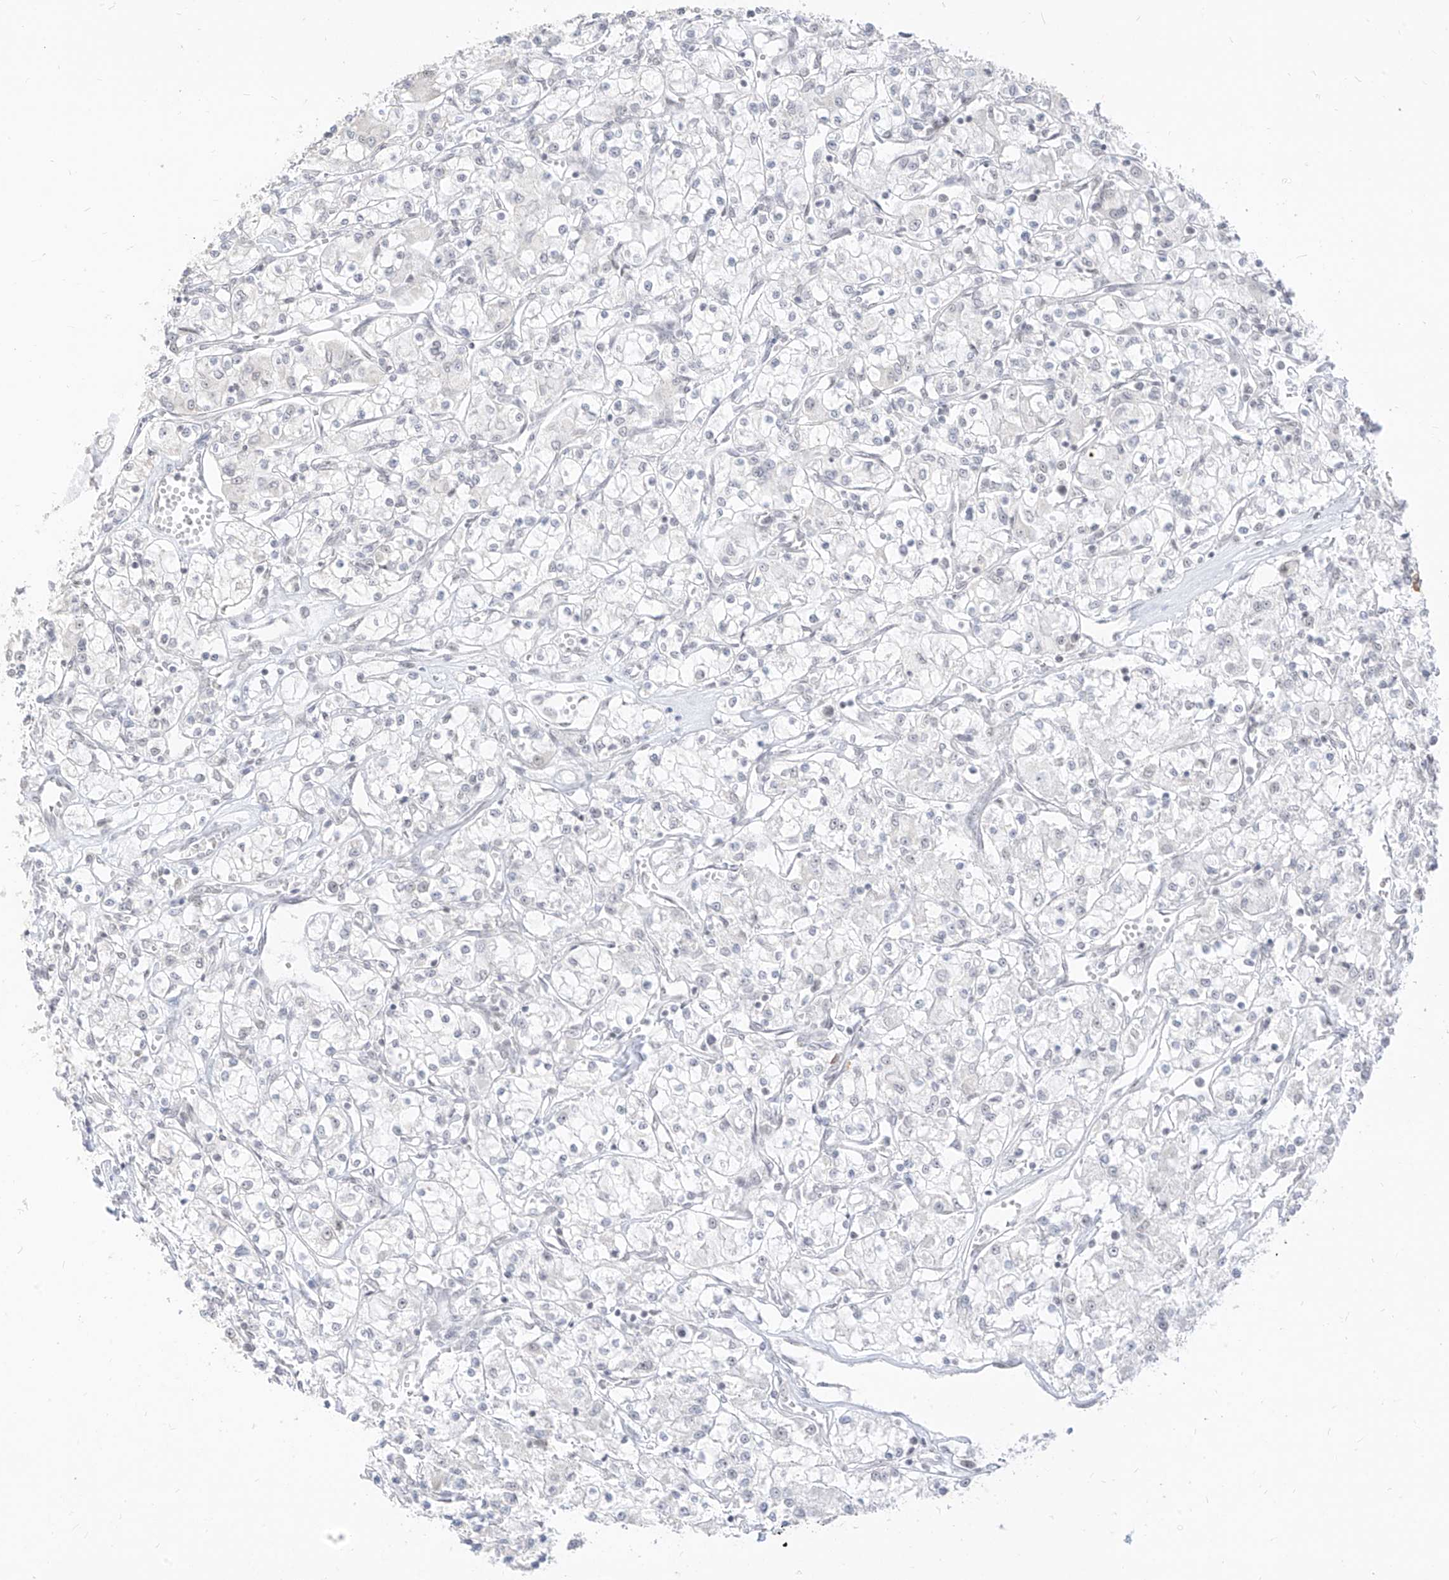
{"staining": {"intensity": "negative", "quantity": "none", "location": "none"}, "tissue": "renal cancer", "cell_type": "Tumor cells", "image_type": "cancer", "snomed": [{"axis": "morphology", "description": "Adenocarcinoma, NOS"}, {"axis": "topography", "description": "Kidney"}], "caption": "This is an immunohistochemistry image of renal cancer (adenocarcinoma). There is no expression in tumor cells.", "gene": "SUPT5H", "patient": {"sex": "female", "age": 59}}